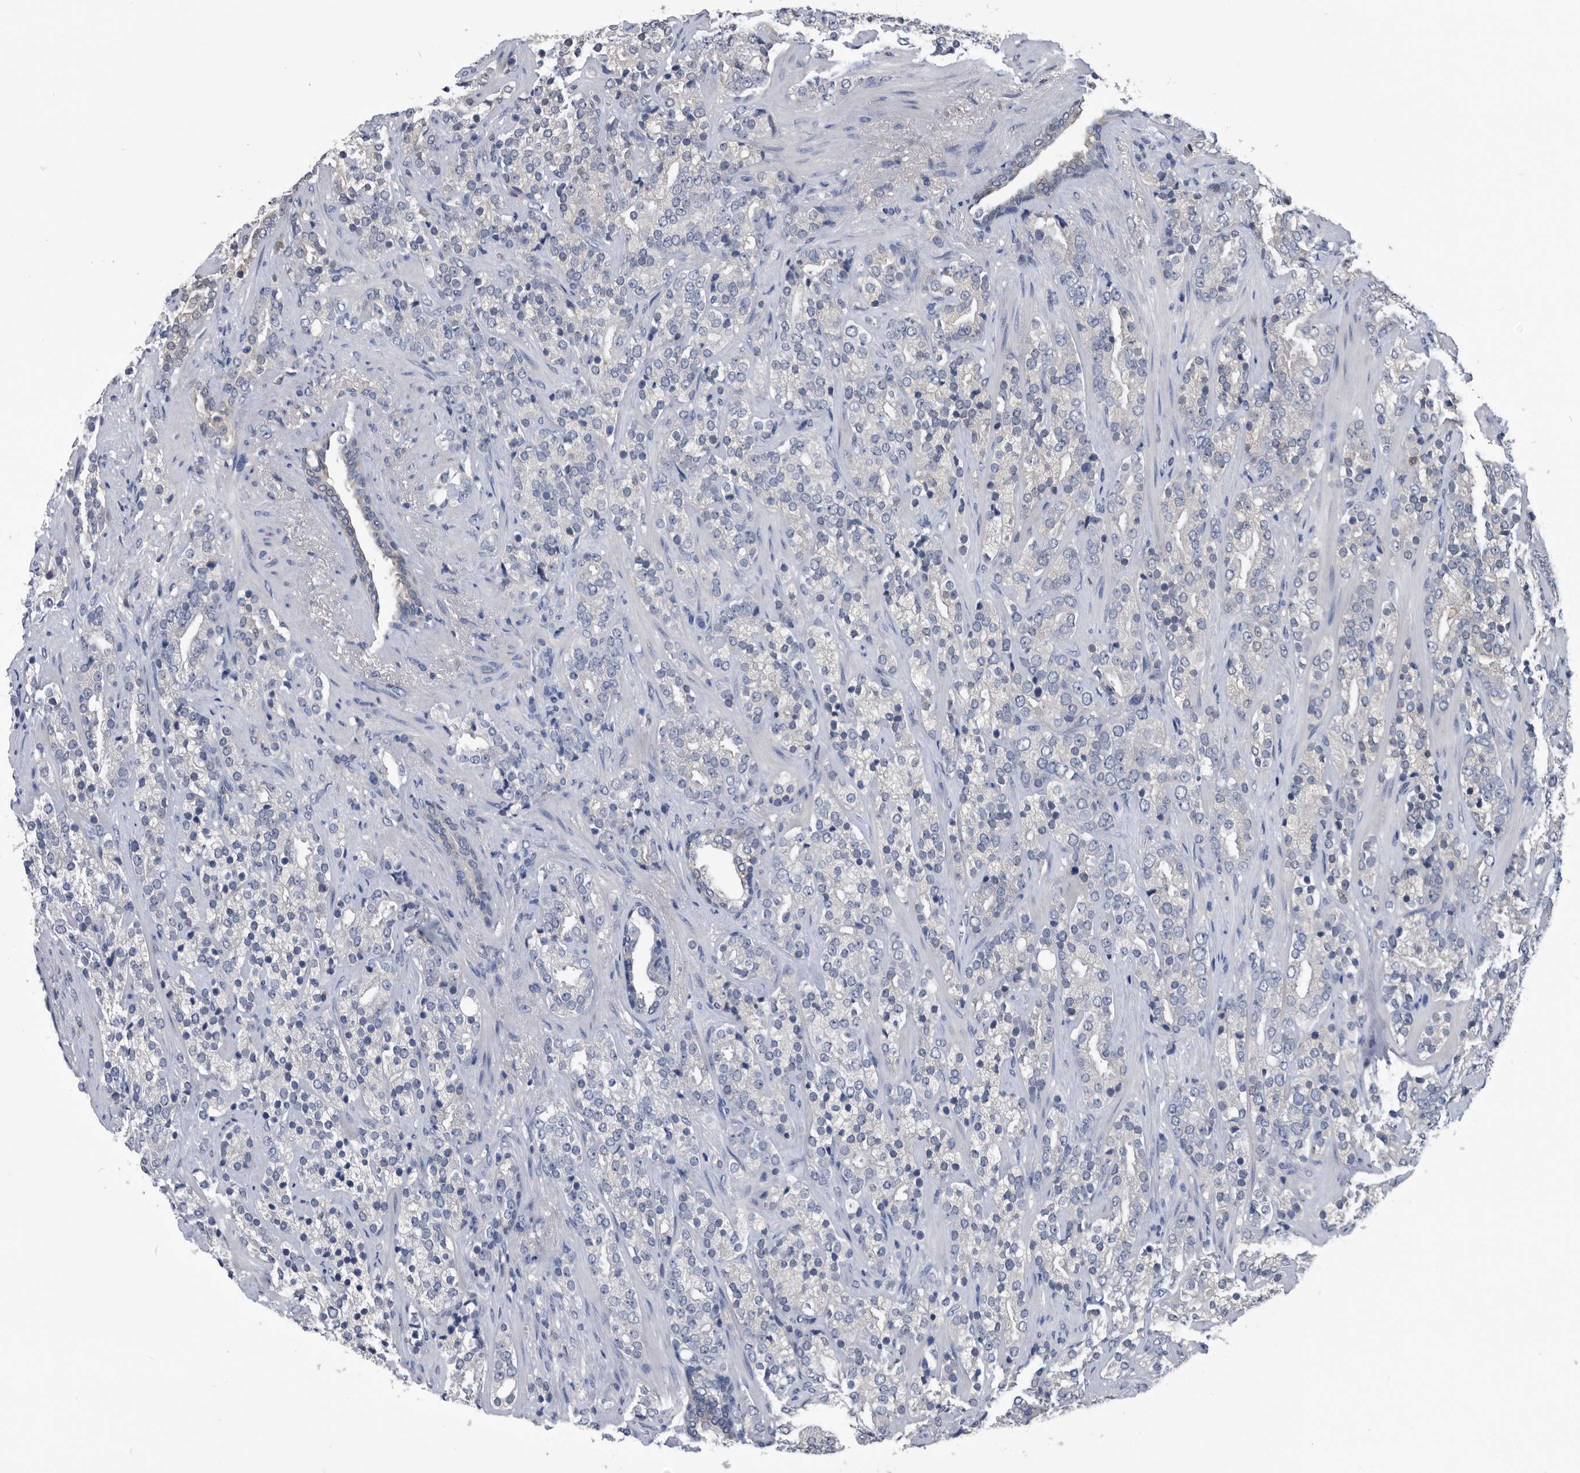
{"staining": {"intensity": "negative", "quantity": "none", "location": "none"}, "tissue": "prostate cancer", "cell_type": "Tumor cells", "image_type": "cancer", "snomed": [{"axis": "morphology", "description": "Adenocarcinoma, High grade"}, {"axis": "topography", "description": "Prostate"}], "caption": "Prostate cancer was stained to show a protein in brown. There is no significant expression in tumor cells.", "gene": "PDXK", "patient": {"sex": "male", "age": 71}}